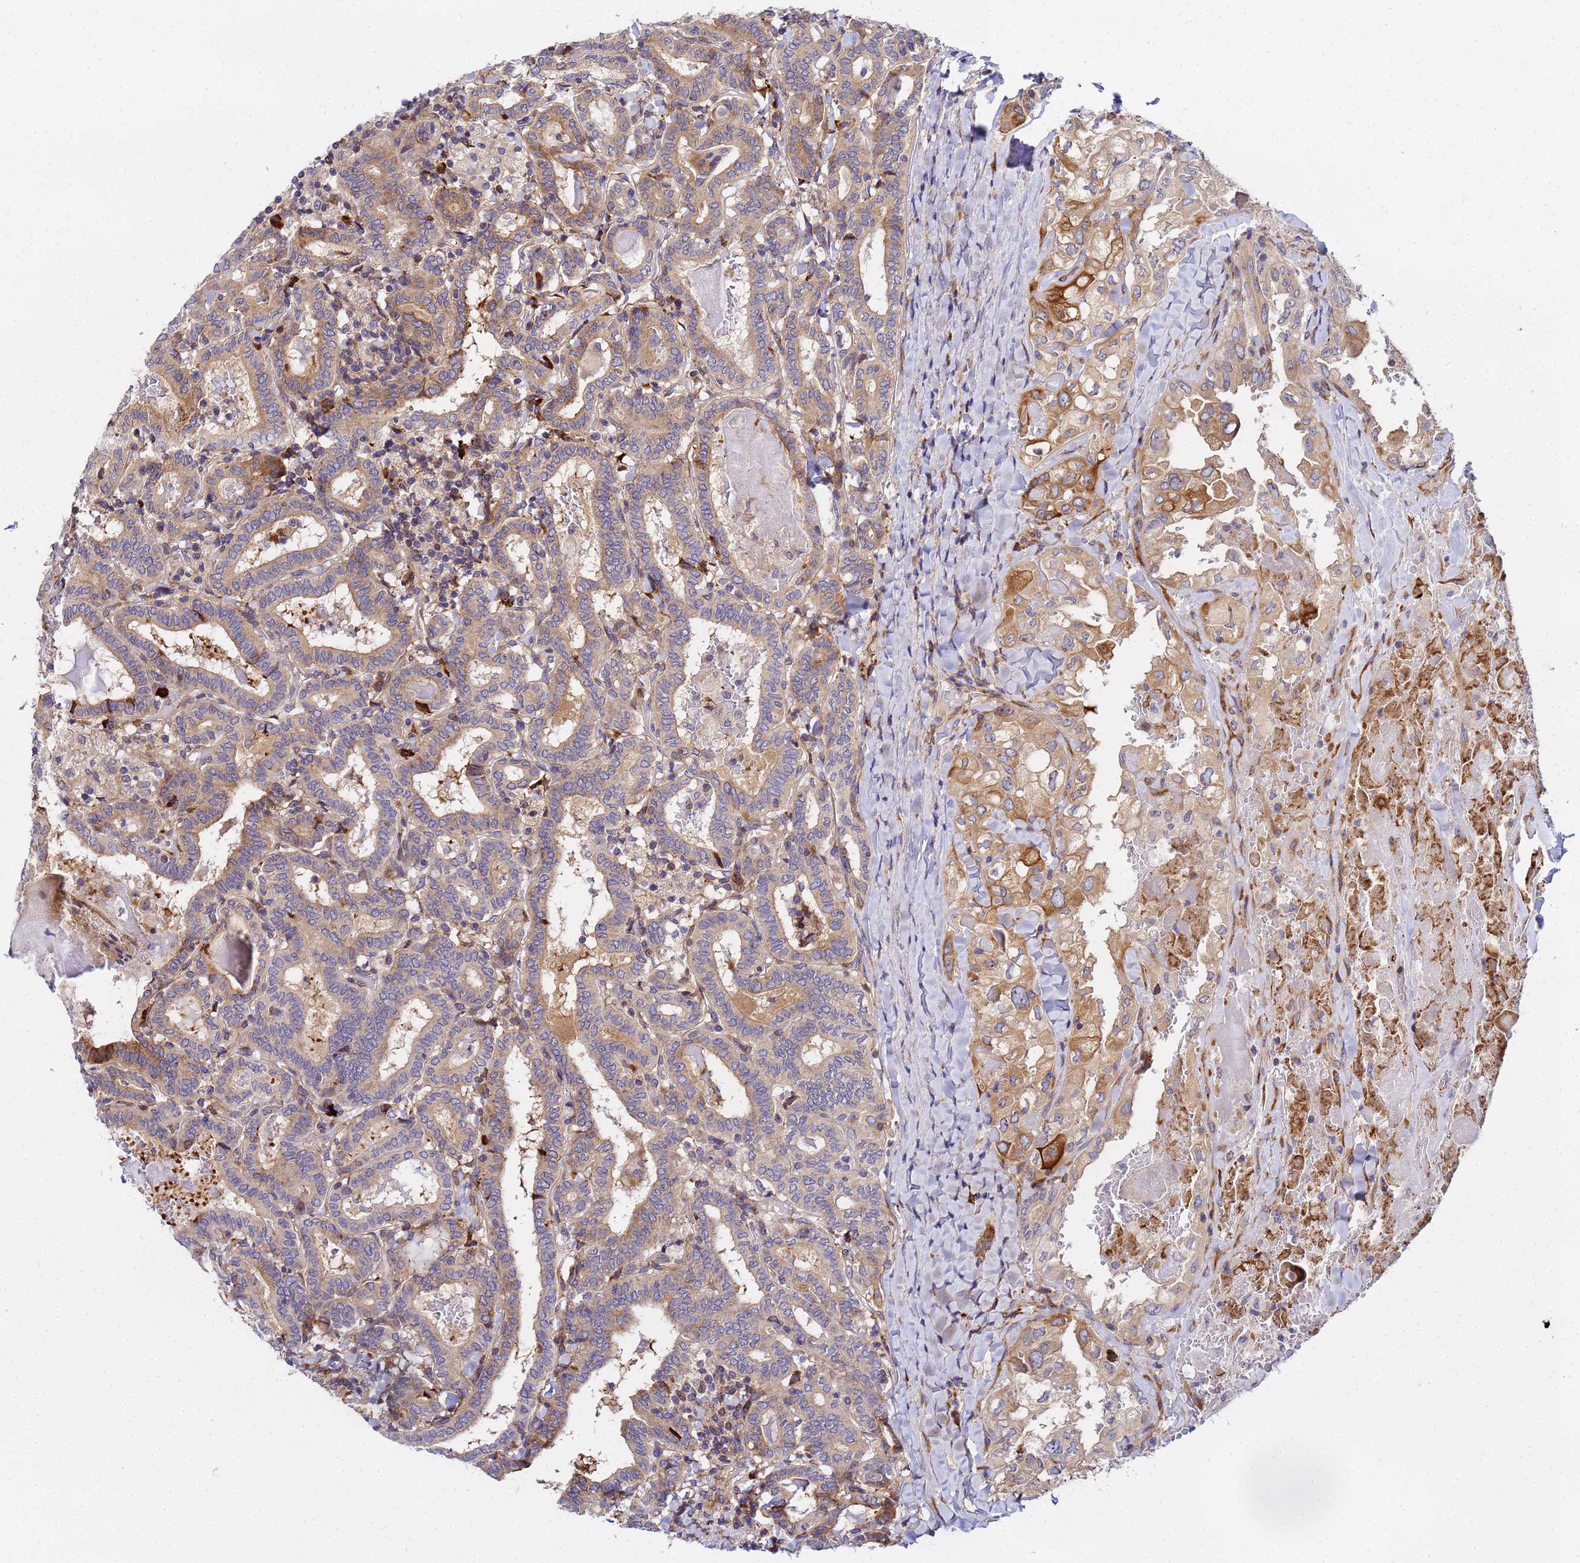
{"staining": {"intensity": "strong", "quantity": "<25%", "location": "cytoplasmic/membranous"}, "tissue": "thyroid cancer", "cell_type": "Tumor cells", "image_type": "cancer", "snomed": [{"axis": "morphology", "description": "Papillary adenocarcinoma, NOS"}, {"axis": "topography", "description": "Thyroid gland"}], "caption": "A brown stain labels strong cytoplasmic/membranous positivity of a protein in thyroid papillary adenocarcinoma tumor cells. (DAB = brown stain, brightfield microscopy at high magnification).", "gene": "POM121", "patient": {"sex": "female", "age": 72}}